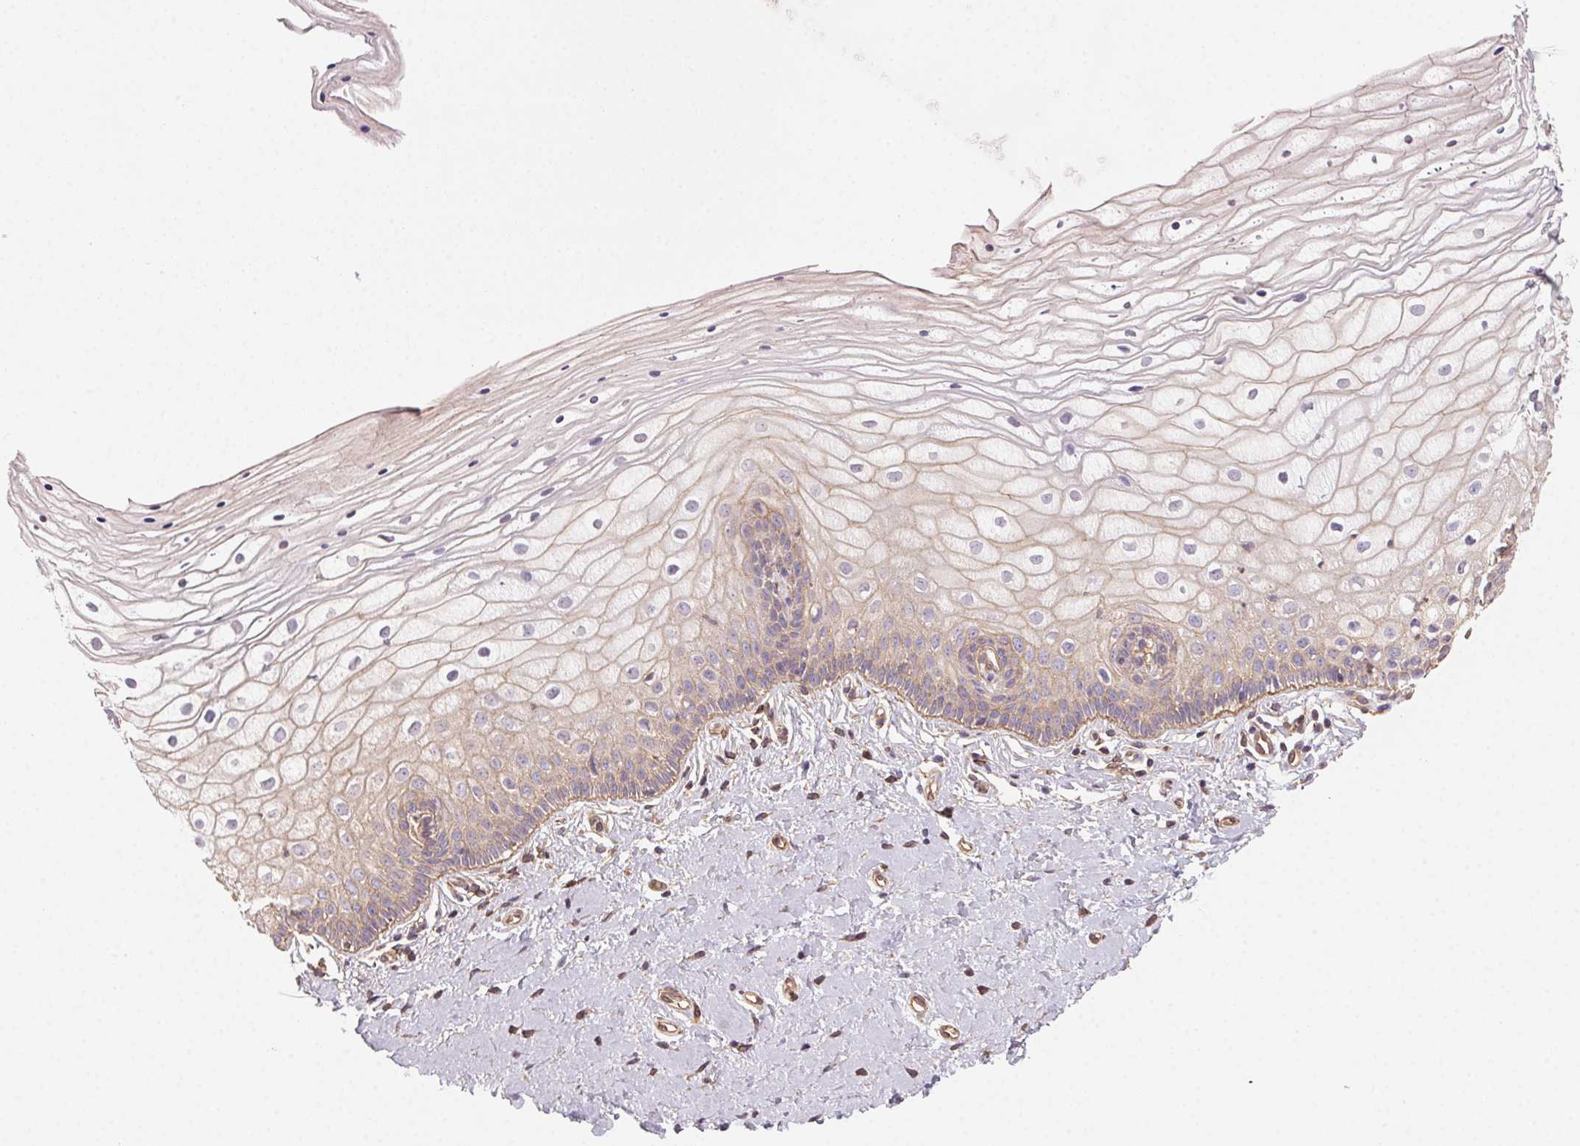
{"staining": {"intensity": "weak", "quantity": "<25%", "location": "cytoplasmic/membranous"}, "tissue": "vagina", "cell_type": "Squamous epithelial cells", "image_type": "normal", "snomed": [{"axis": "morphology", "description": "Normal tissue, NOS"}, {"axis": "topography", "description": "Vagina"}], "caption": "The micrograph reveals no staining of squamous epithelial cells in normal vagina.", "gene": "PLA2G4F", "patient": {"sex": "female", "age": 39}}